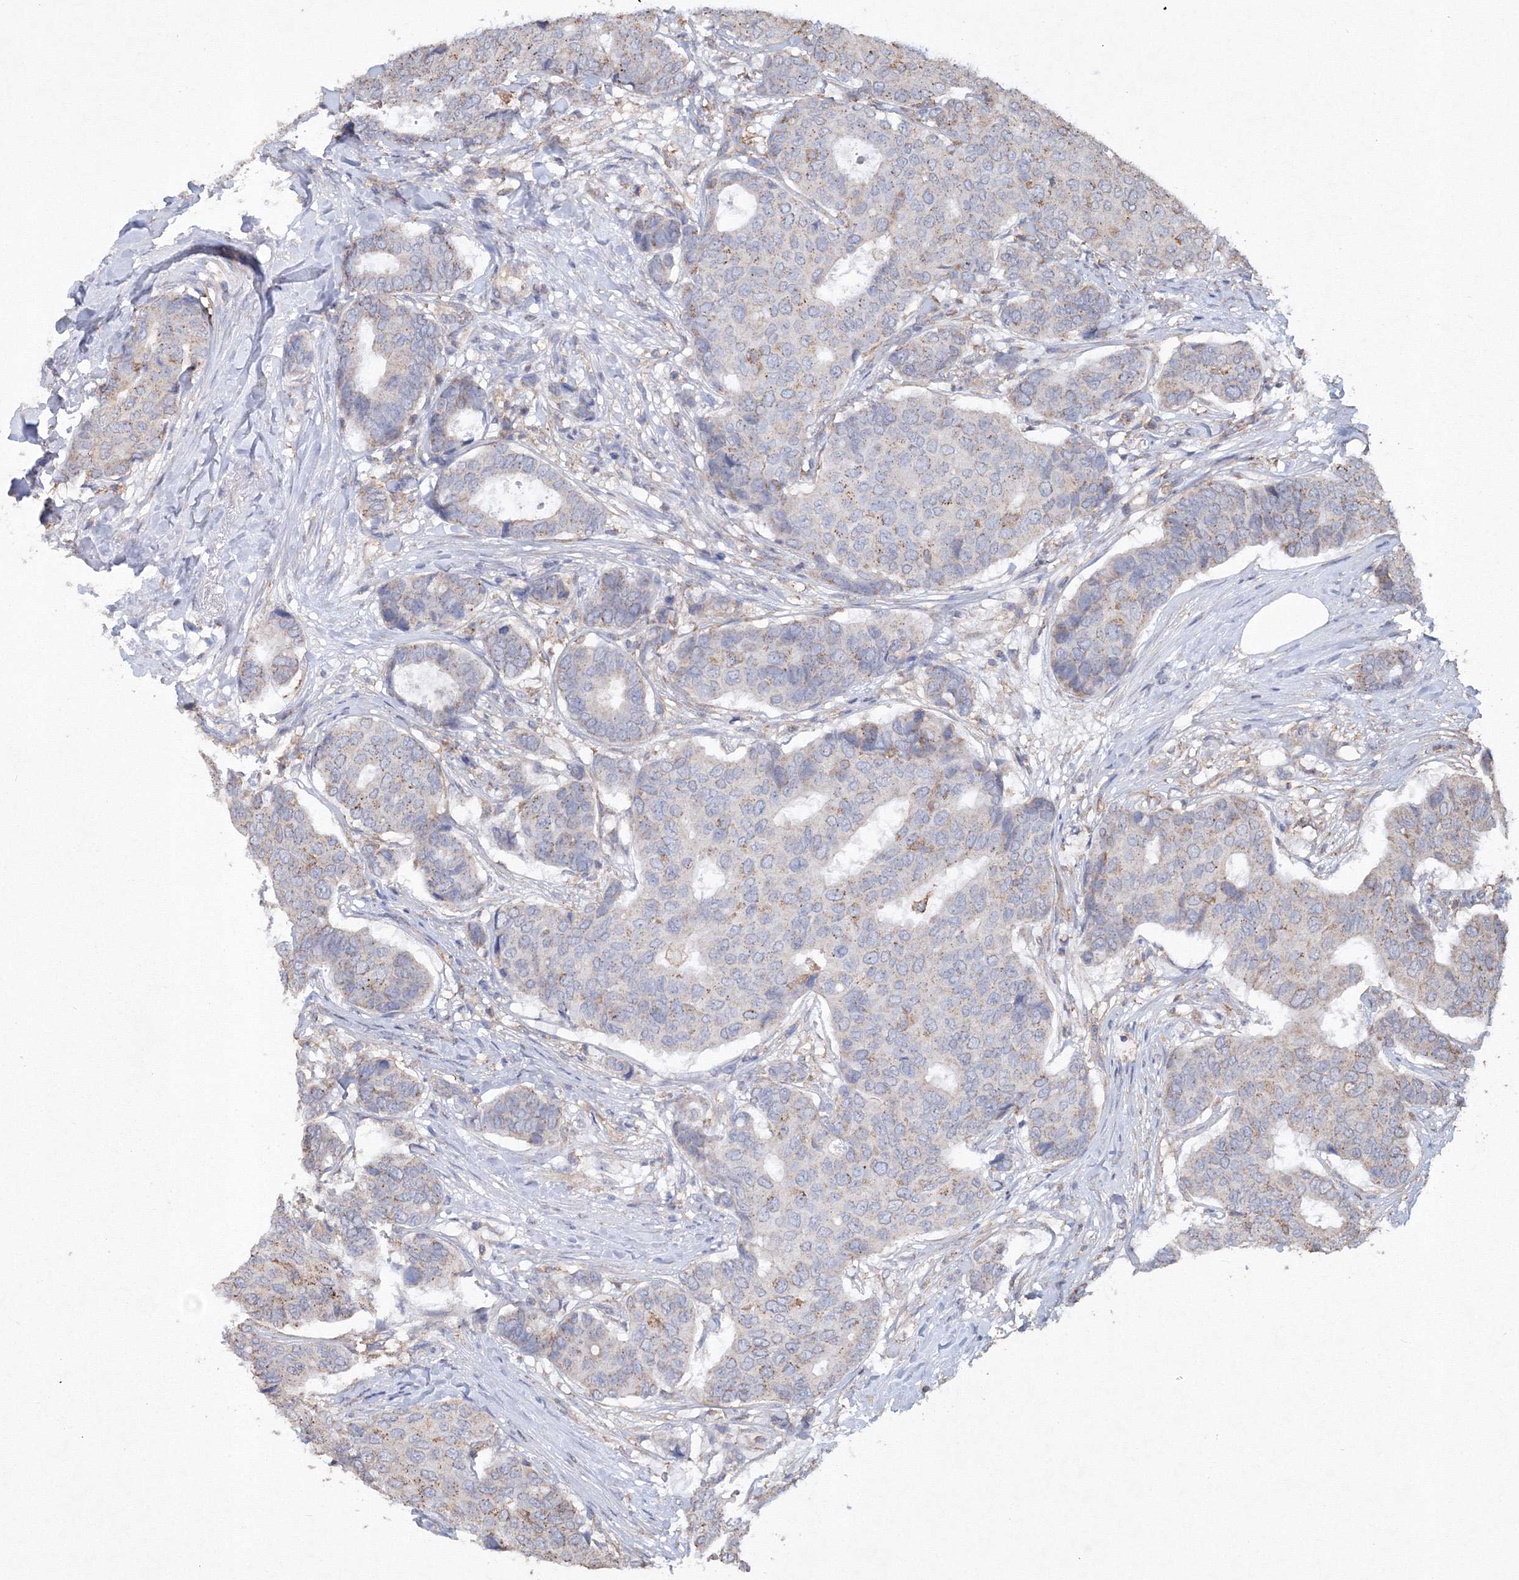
{"staining": {"intensity": "weak", "quantity": "25%-75%", "location": "cytoplasmic/membranous"}, "tissue": "breast cancer", "cell_type": "Tumor cells", "image_type": "cancer", "snomed": [{"axis": "morphology", "description": "Duct carcinoma"}, {"axis": "topography", "description": "Breast"}], "caption": "A brown stain highlights weak cytoplasmic/membranous positivity of a protein in breast cancer (intraductal carcinoma) tumor cells.", "gene": "TMEM139", "patient": {"sex": "female", "age": 75}}